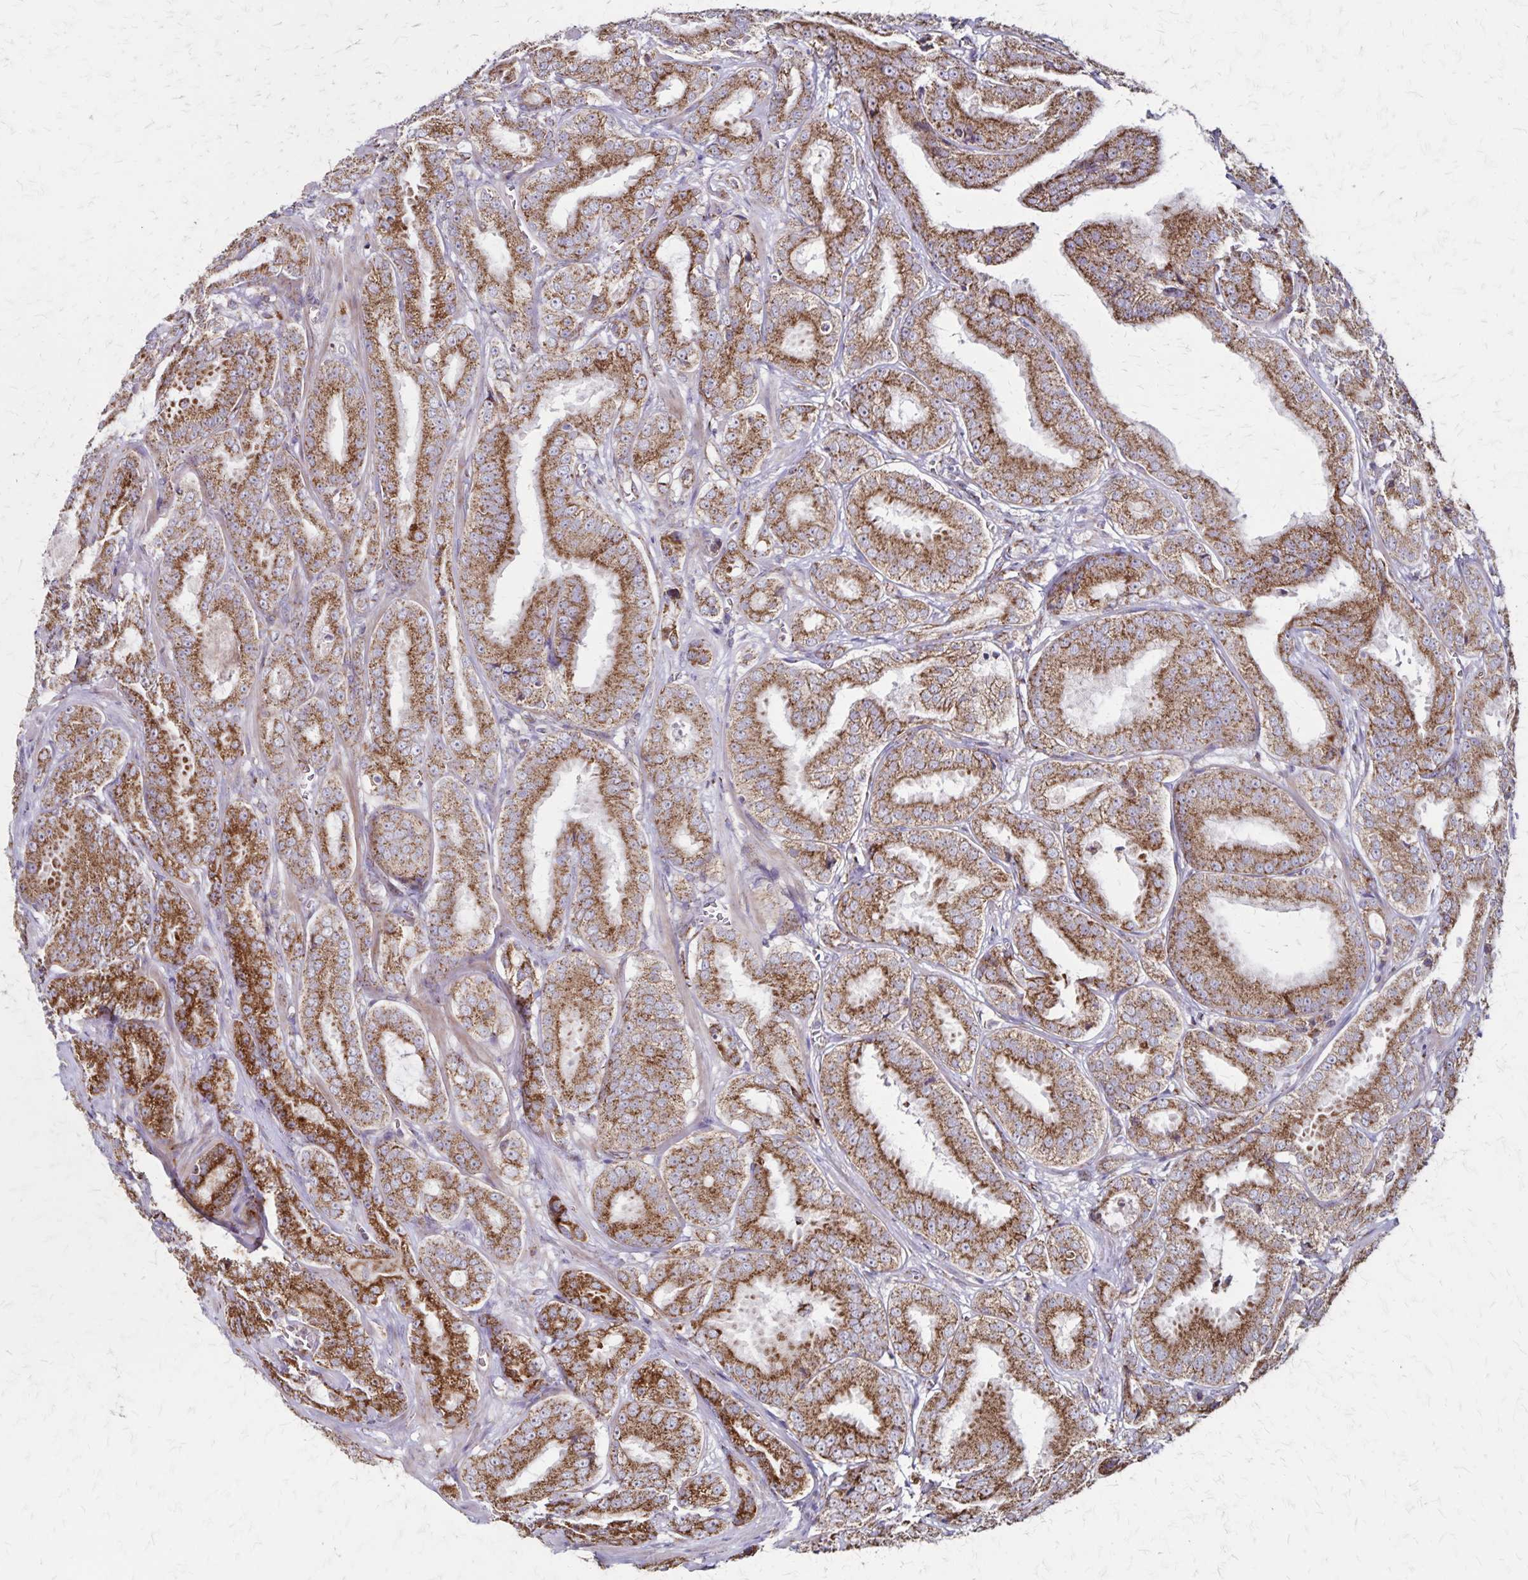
{"staining": {"intensity": "moderate", "quantity": ">75%", "location": "cytoplasmic/membranous"}, "tissue": "prostate cancer", "cell_type": "Tumor cells", "image_type": "cancer", "snomed": [{"axis": "morphology", "description": "Adenocarcinoma, High grade"}, {"axis": "topography", "description": "Prostate"}], "caption": "Prostate cancer (high-grade adenocarcinoma) was stained to show a protein in brown. There is medium levels of moderate cytoplasmic/membranous positivity in approximately >75% of tumor cells.", "gene": "NFS1", "patient": {"sex": "male", "age": 64}}